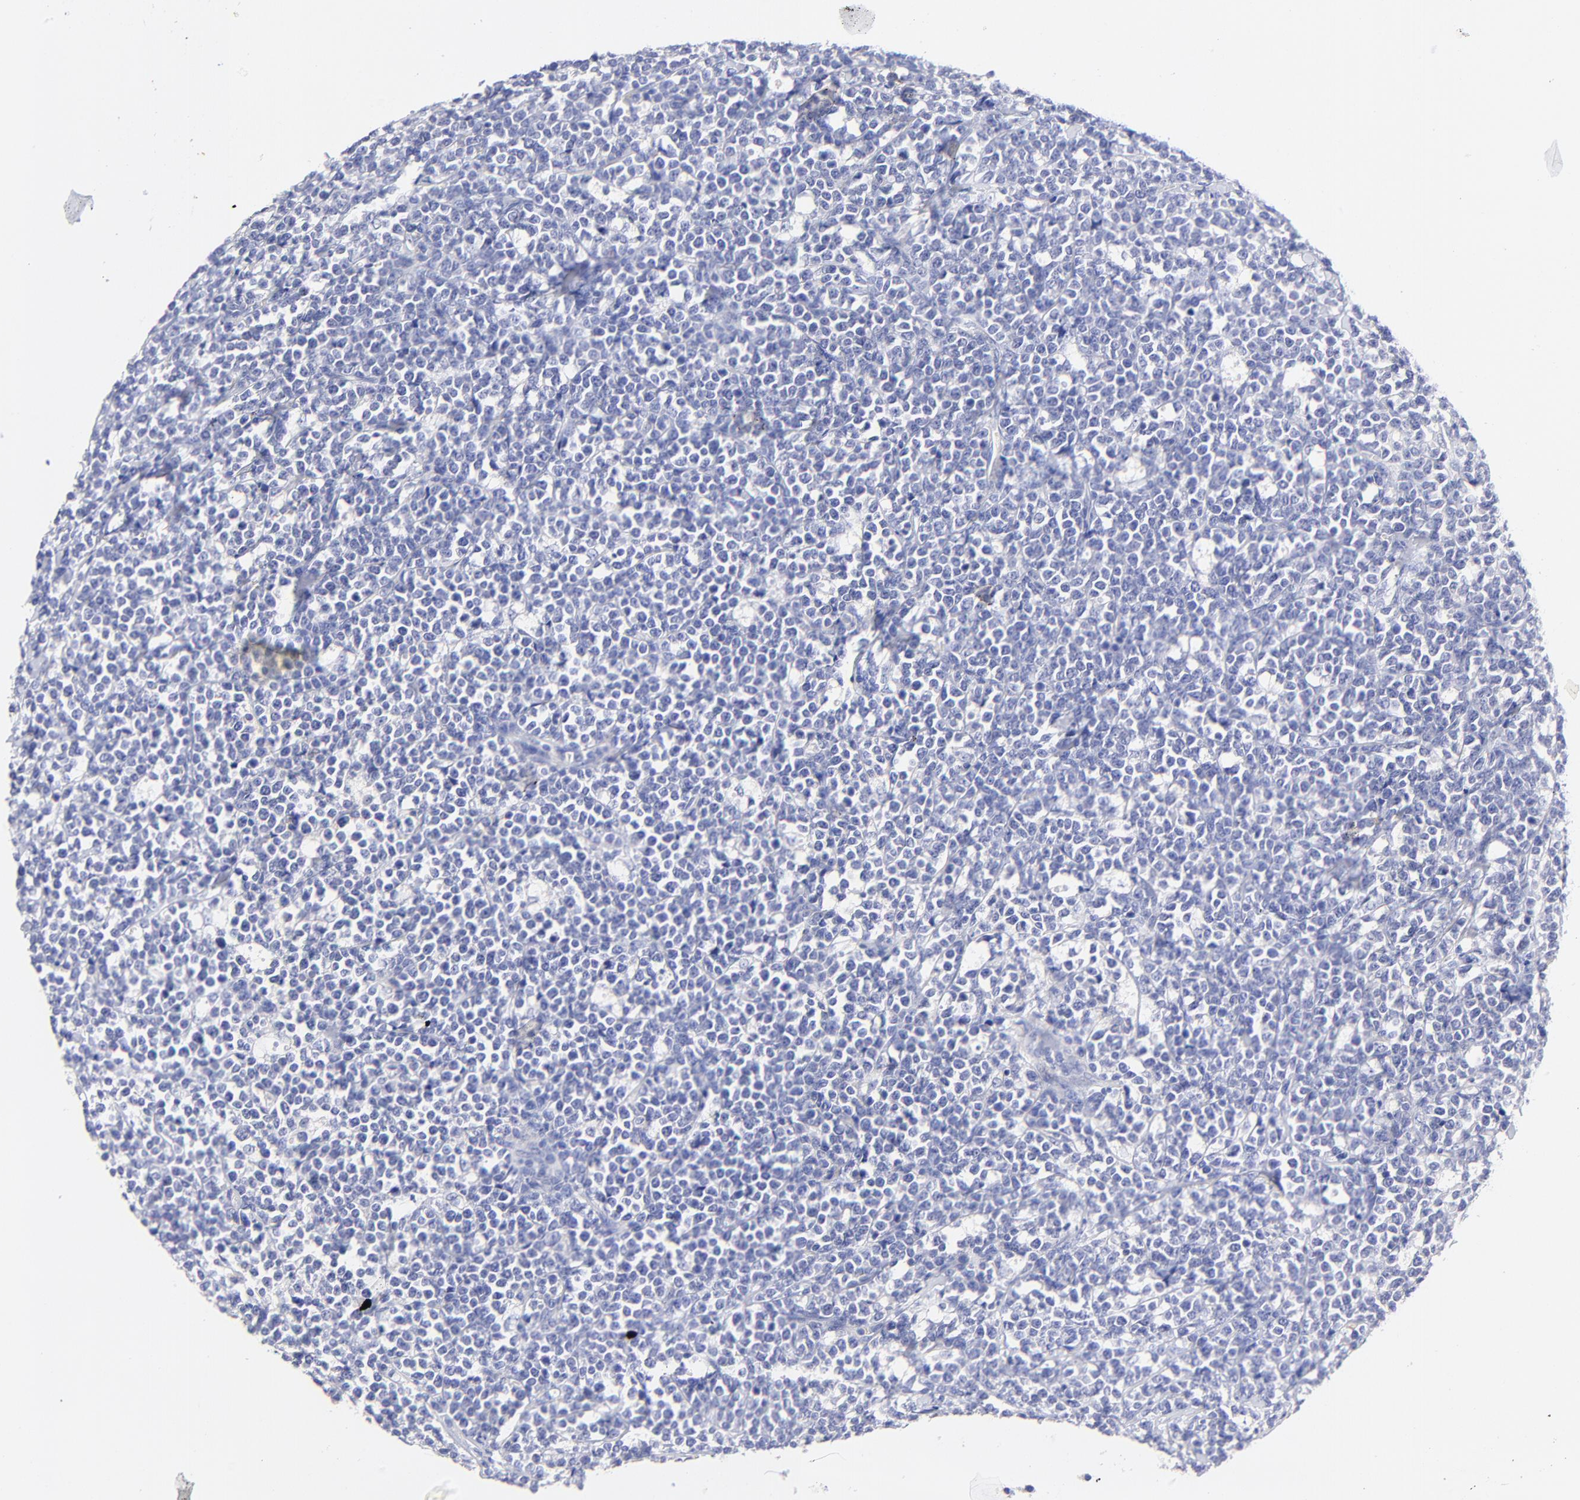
{"staining": {"intensity": "negative", "quantity": "none", "location": "none"}, "tissue": "lymphoma", "cell_type": "Tumor cells", "image_type": "cancer", "snomed": [{"axis": "morphology", "description": "Malignant lymphoma, non-Hodgkin's type, High grade"}, {"axis": "topography", "description": "Small intestine"}, {"axis": "topography", "description": "Colon"}], "caption": "Tumor cells are negative for protein expression in human lymphoma.", "gene": "EBP", "patient": {"sex": "male", "age": 8}}